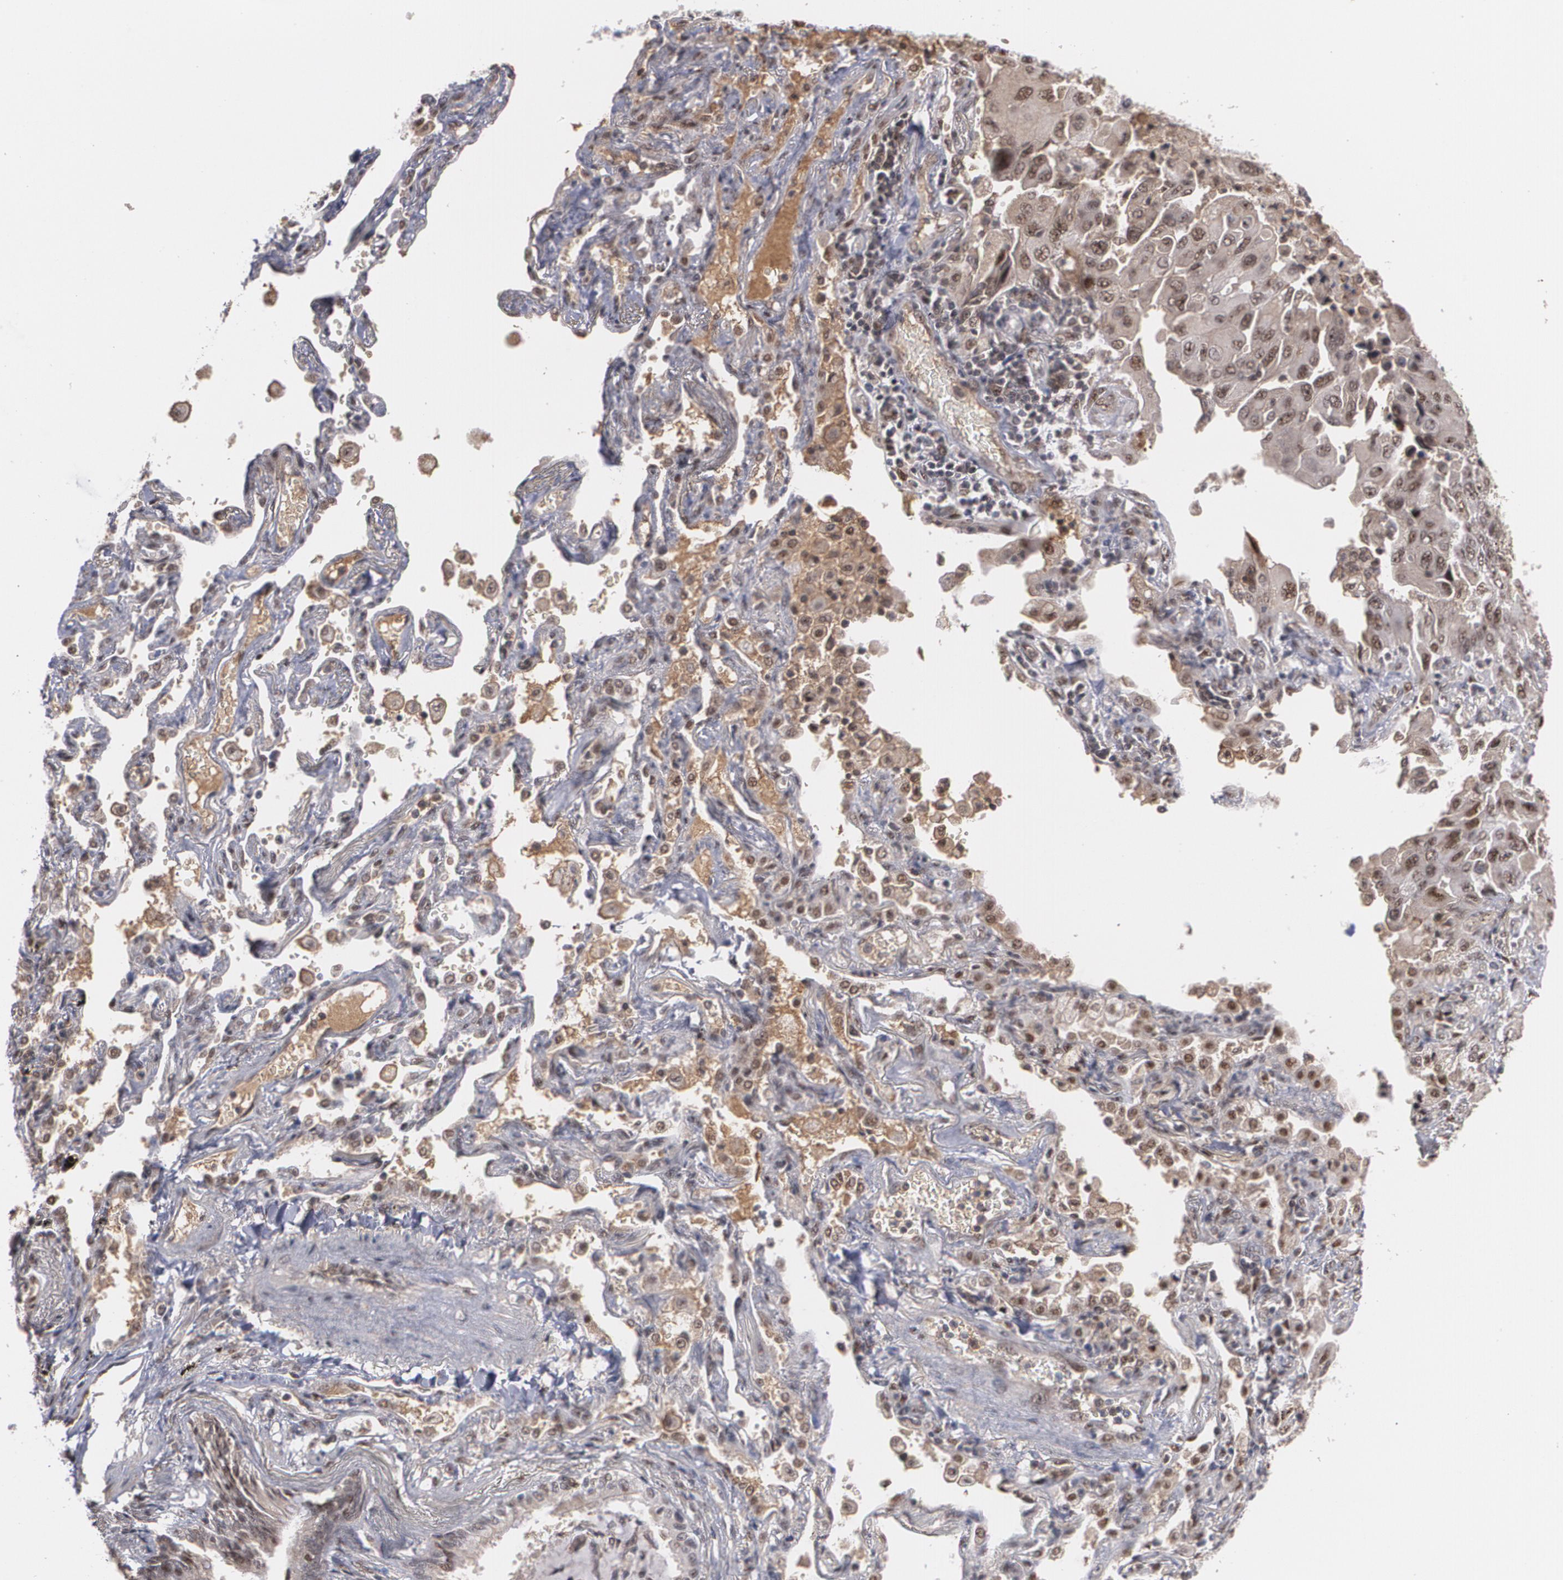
{"staining": {"intensity": "moderate", "quantity": "25%-75%", "location": "nuclear"}, "tissue": "lung cancer", "cell_type": "Tumor cells", "image_type": "cancer", "snomed": [{"axis": "morphology", "description": "Adenocarcinoma, NOS"}, {"axis": "topography", "description": "Lung"}], "caption": "An immunohistochemistry image of tumor tissue is shown. Protein staining in brown highlights moderate nuclear positivity in lung adenocarcinoma within tumor cells.", "gene": "ZNF234", "patient": {"sex": "female", "age": 65}}